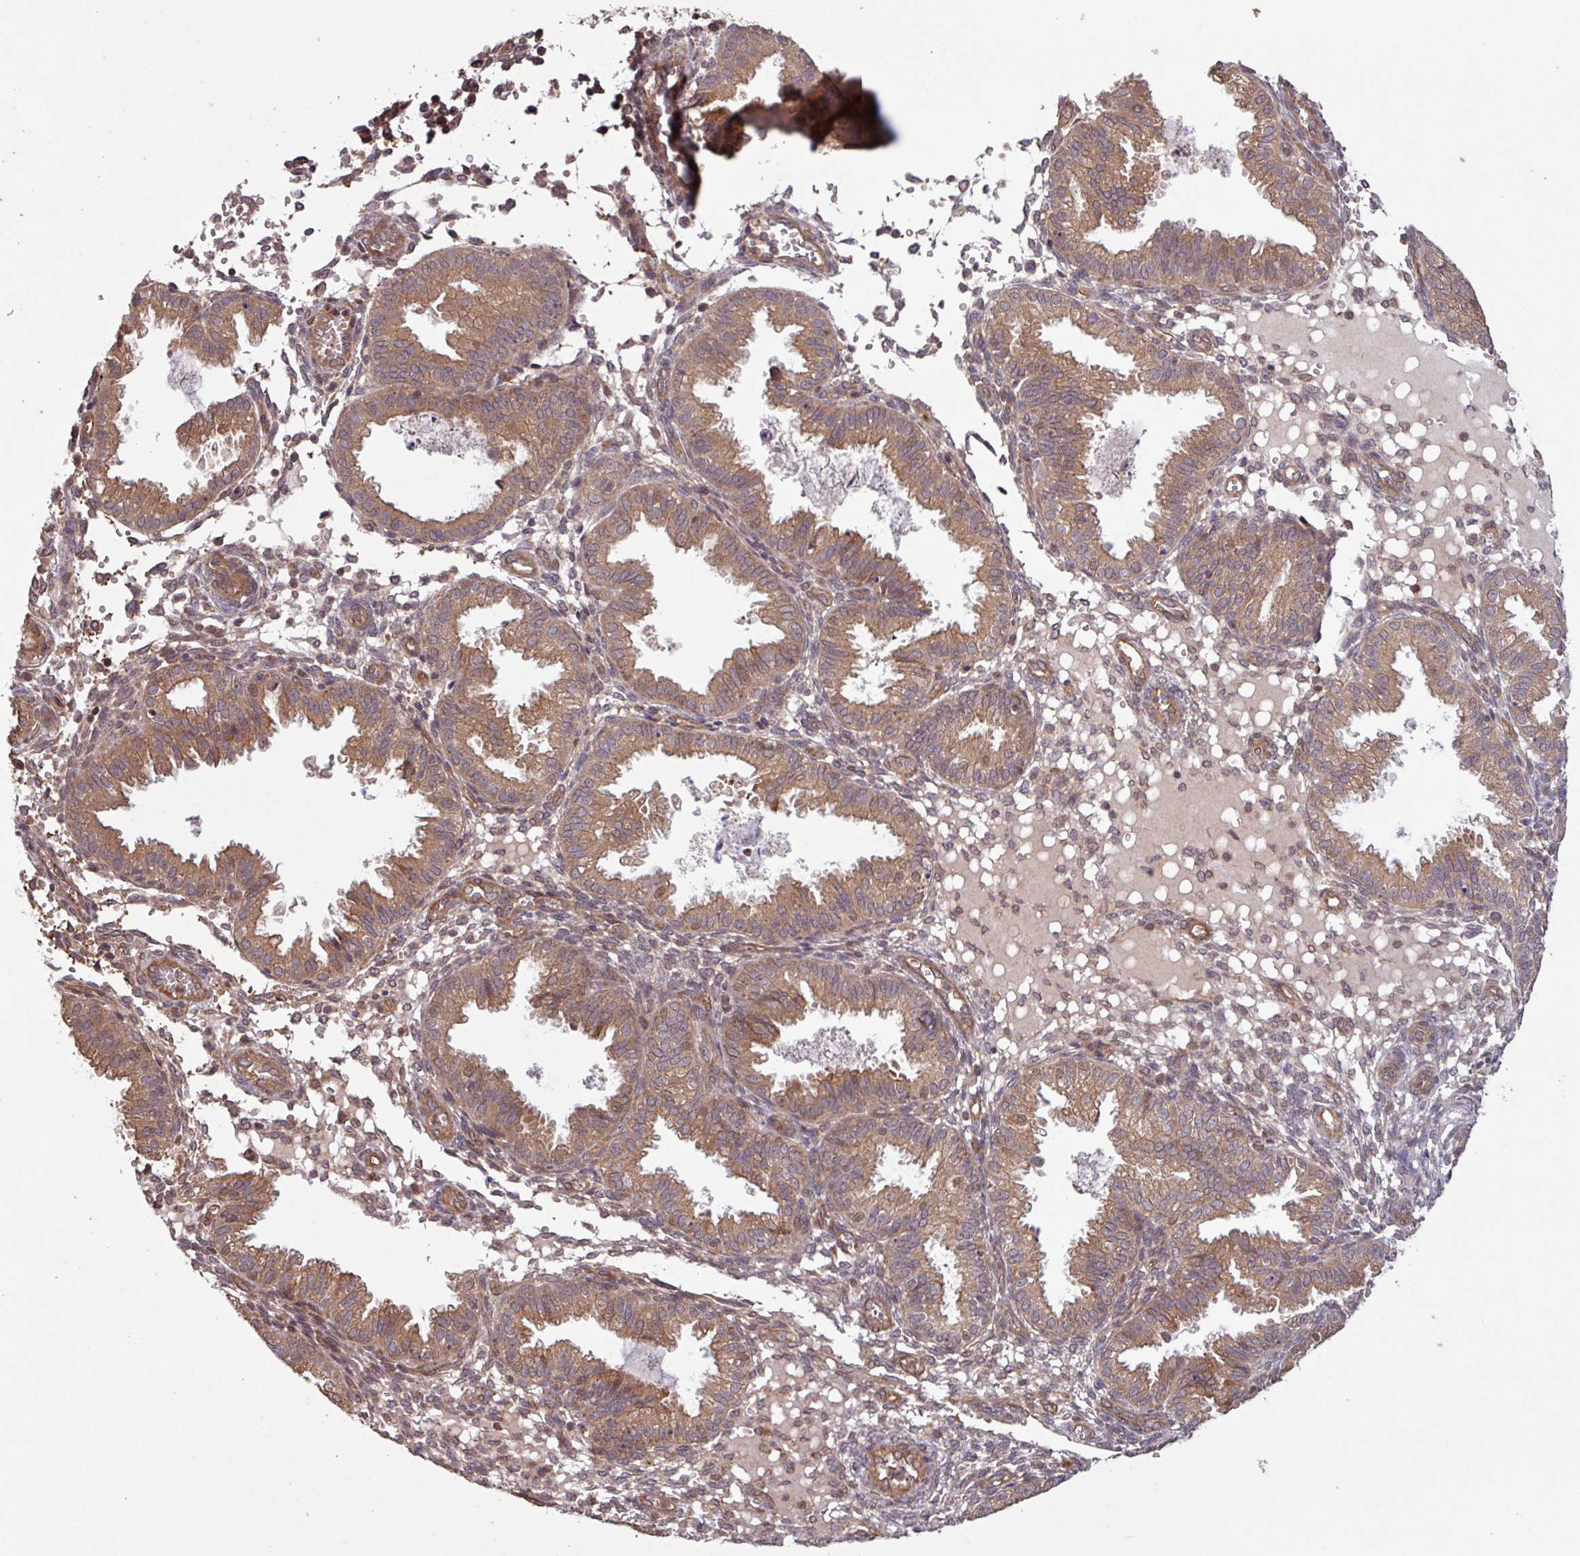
{"staining": {"intensity": "moderate", "quantity": "<25%", "location": "cytoplasmic/membranous"}, "tissue": "endometrium", "cell_type": "Cells in endometrial stroma", "image_type": "normal", "snomed": [{"axis": "morphology", "description": "Normal tissue, NOS"}, {"axis": "topography", "description": "Endometrium"}], "caption": "Brown immunohistochemical staining in benign human endometrium reveals moderate cytoplasmic/membranous staining in about <25% of cells in endometrial stroma. Using DAB (brown) and hematoxylin (blue) stains, captured at high magnification using brightfield microscopy.", "gene": "TRABD2A", "patient": {"sex": "female", "age": 33}}